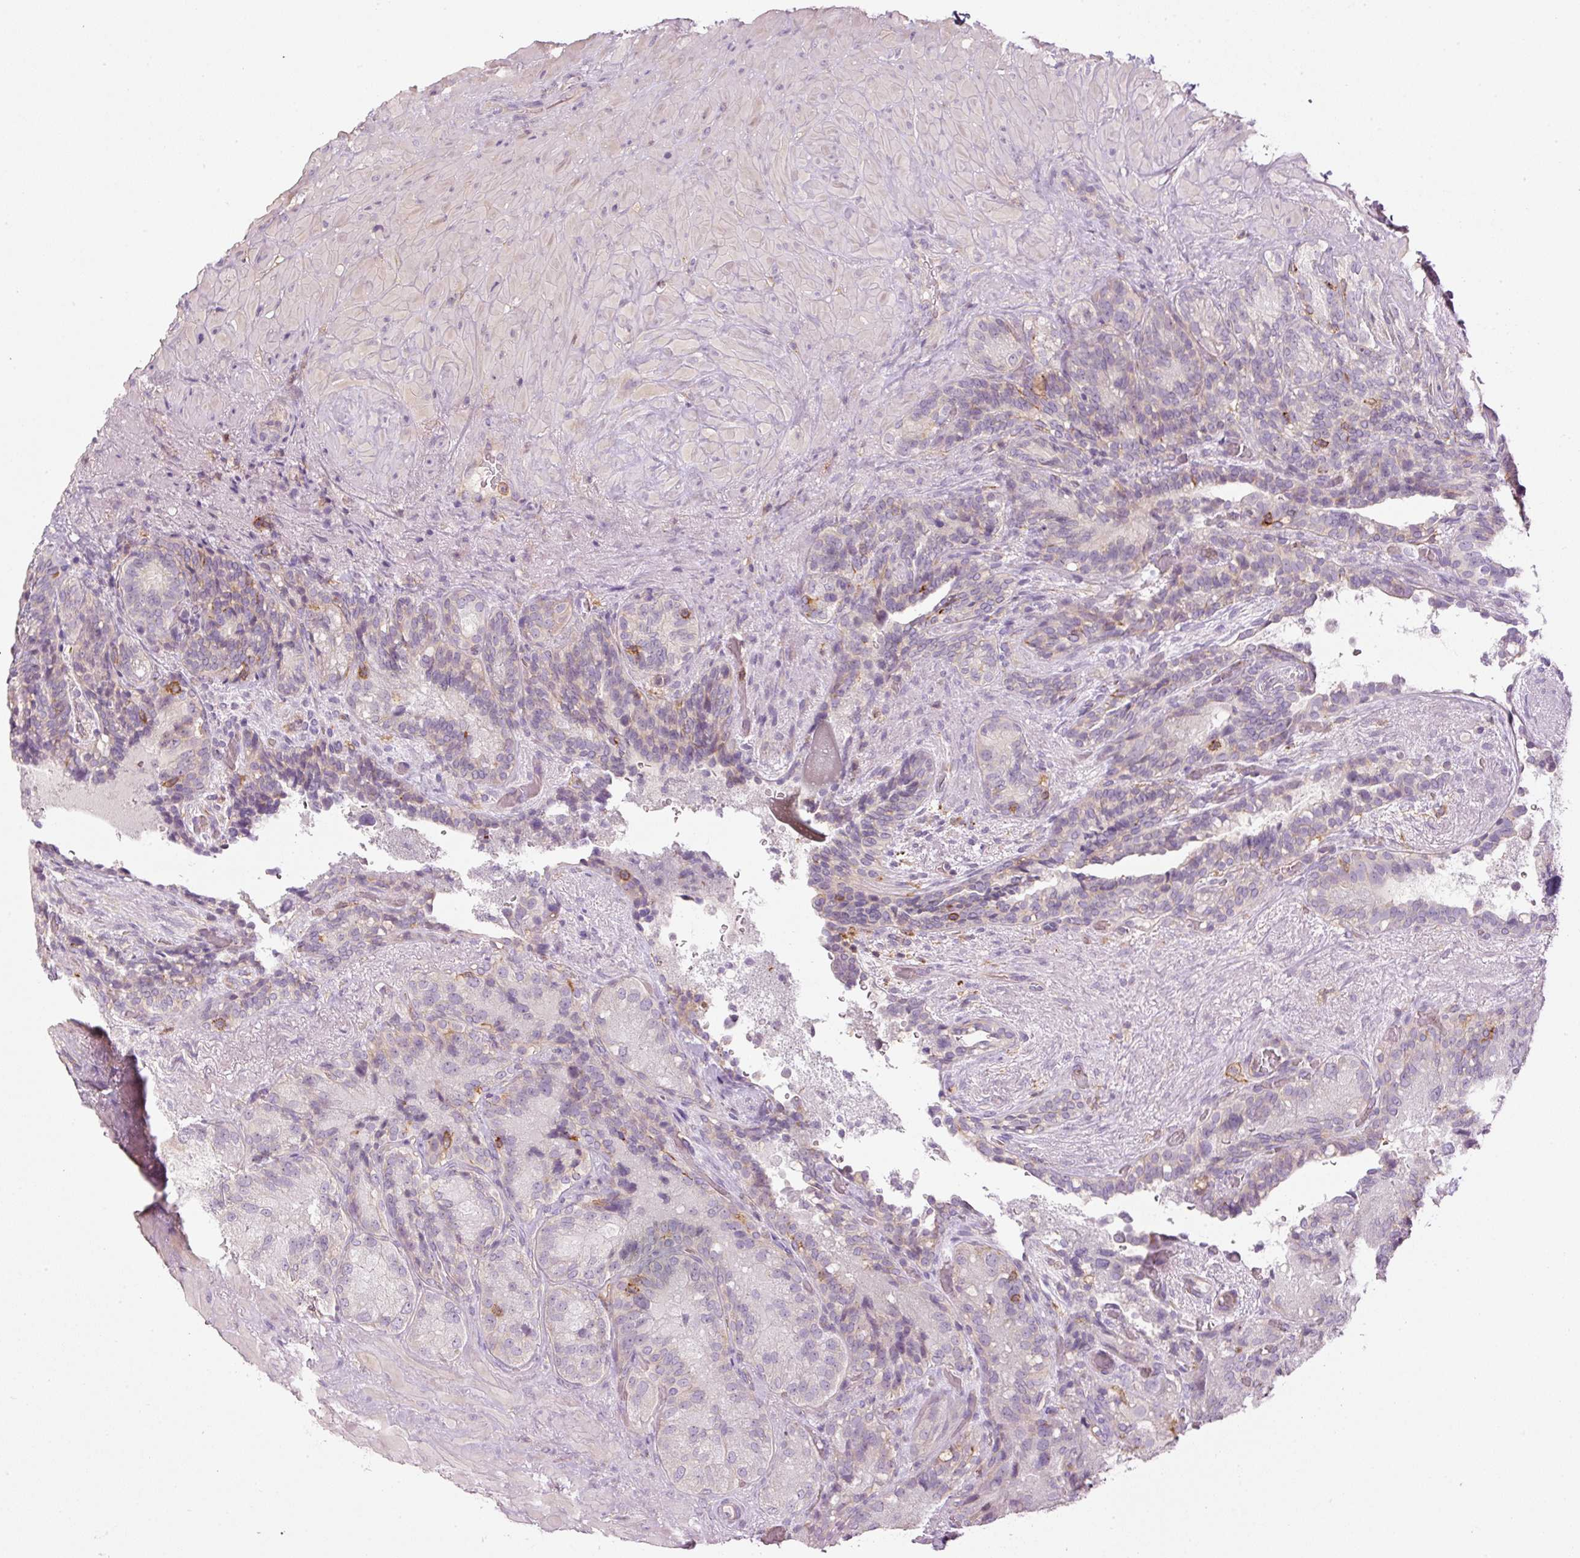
{"staining": {"intensity": "moderate", "quantity": "<25%", "location": "cytoplasmic/membranous"}, "tissue": "seminal vesicle", "cell_type": "Glandular cells", "image_type": "normal", "snomed": [{"axis": "morphology", "description": "Normal tissue, NOS"}, {"axis": "topography", "description": "Seminal veicle"}], "caption": "Glandular cells show low levels of moderate cytoplasmic/membranous expression in approximately <25% of cells in benign human seminal vesicle.", "gene": "SIPA1", "patient": {"sex": "male", "age": 69}}